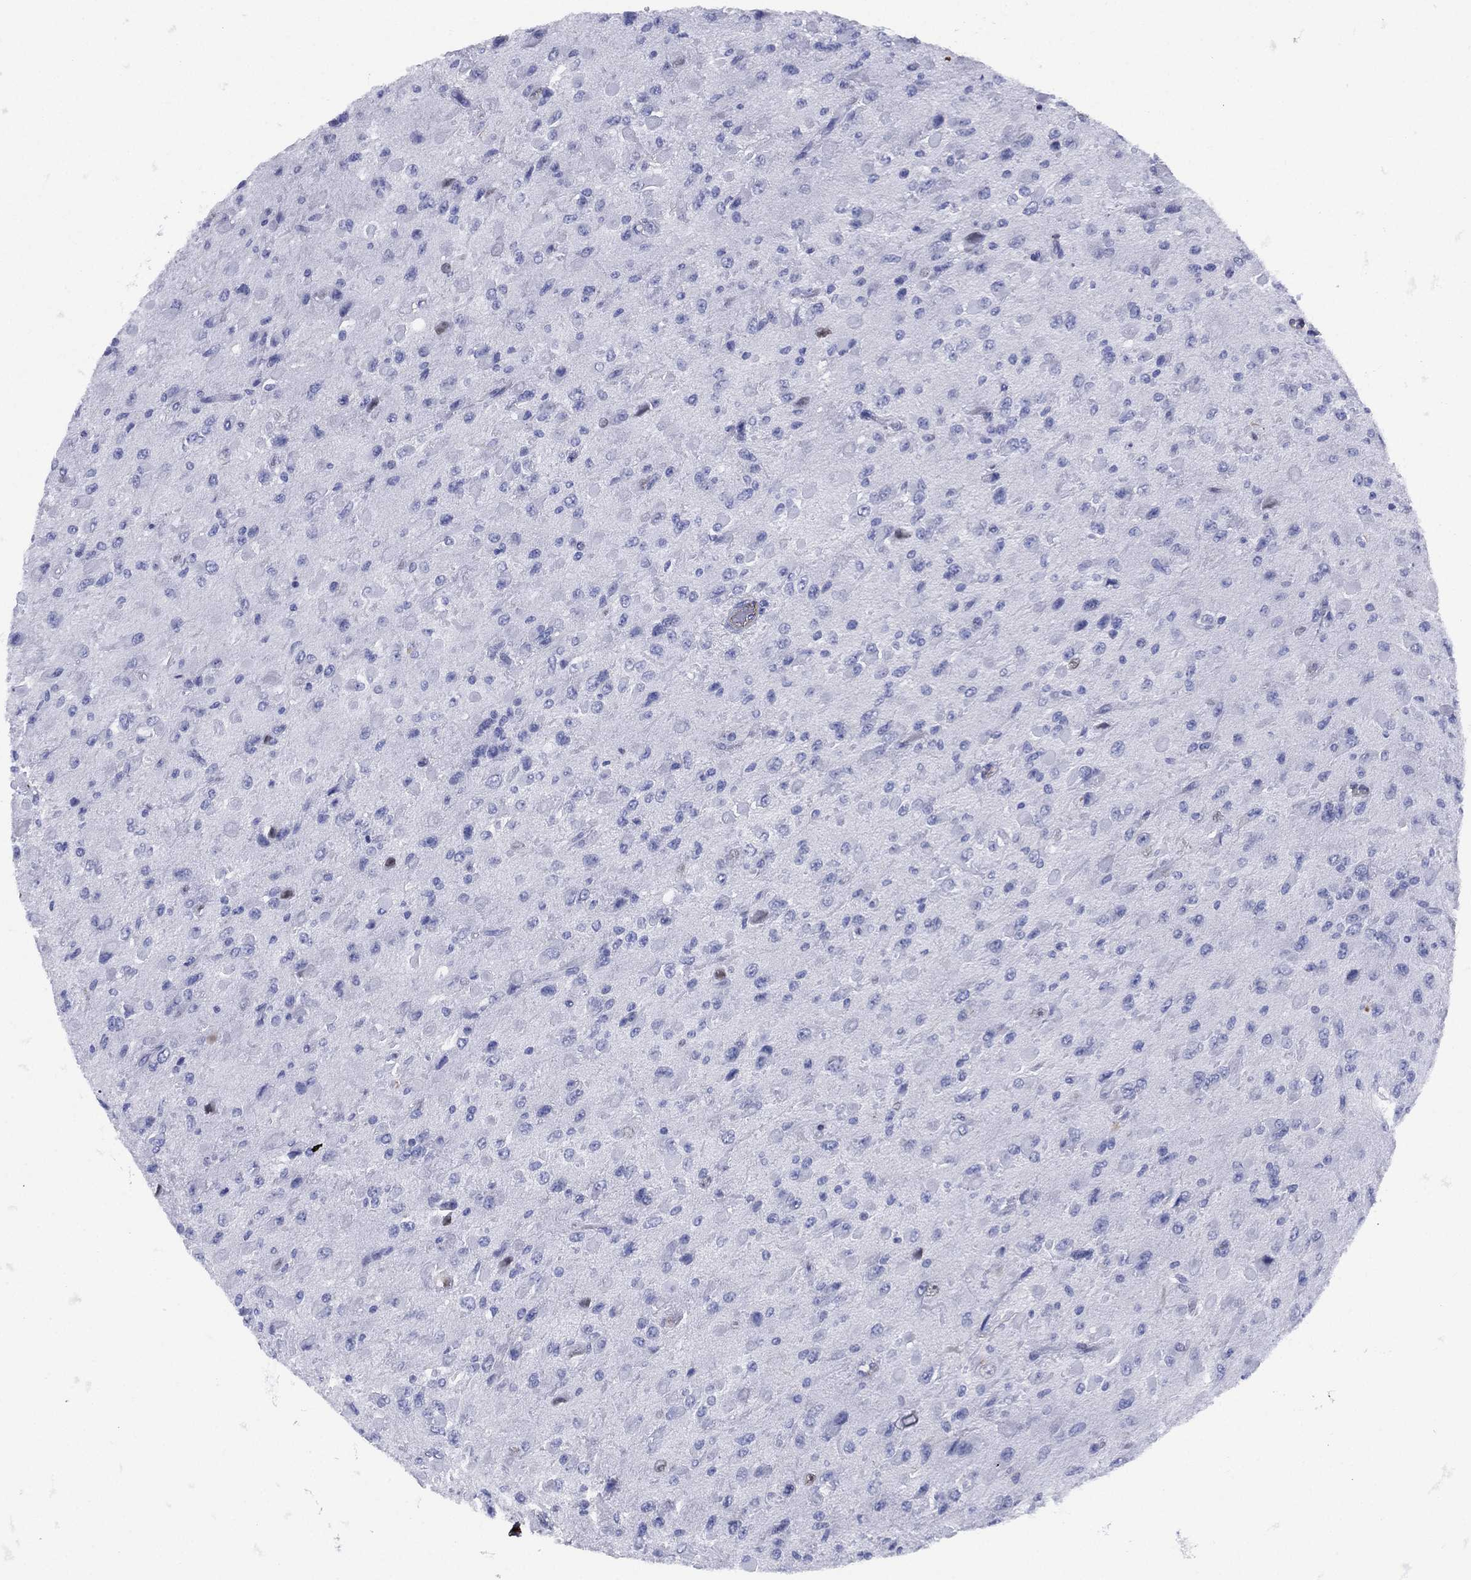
{"staining": {"intensity": "moderate", "quantity": "25%-75%", "location": "cytoplasmic/membranous"}, "tissue": "glioma", "cell_type": "Tumor cells", "image_type": "cancer", "snomed": [{"axis": "morphology", "description": "Glioma, malignant, High grade"}, {"axis": "topography", "description": "Cerebral cortex"}], "caption": "Protein staining by immunohistochemistry (IHC) exhibits moderate cytoplasmic/membranous staining in about 25%-75% of tumor cells in malignant glioma (high-grade).", "gene": "MAS1", "patient": {"sex": "male", "age": 35}}